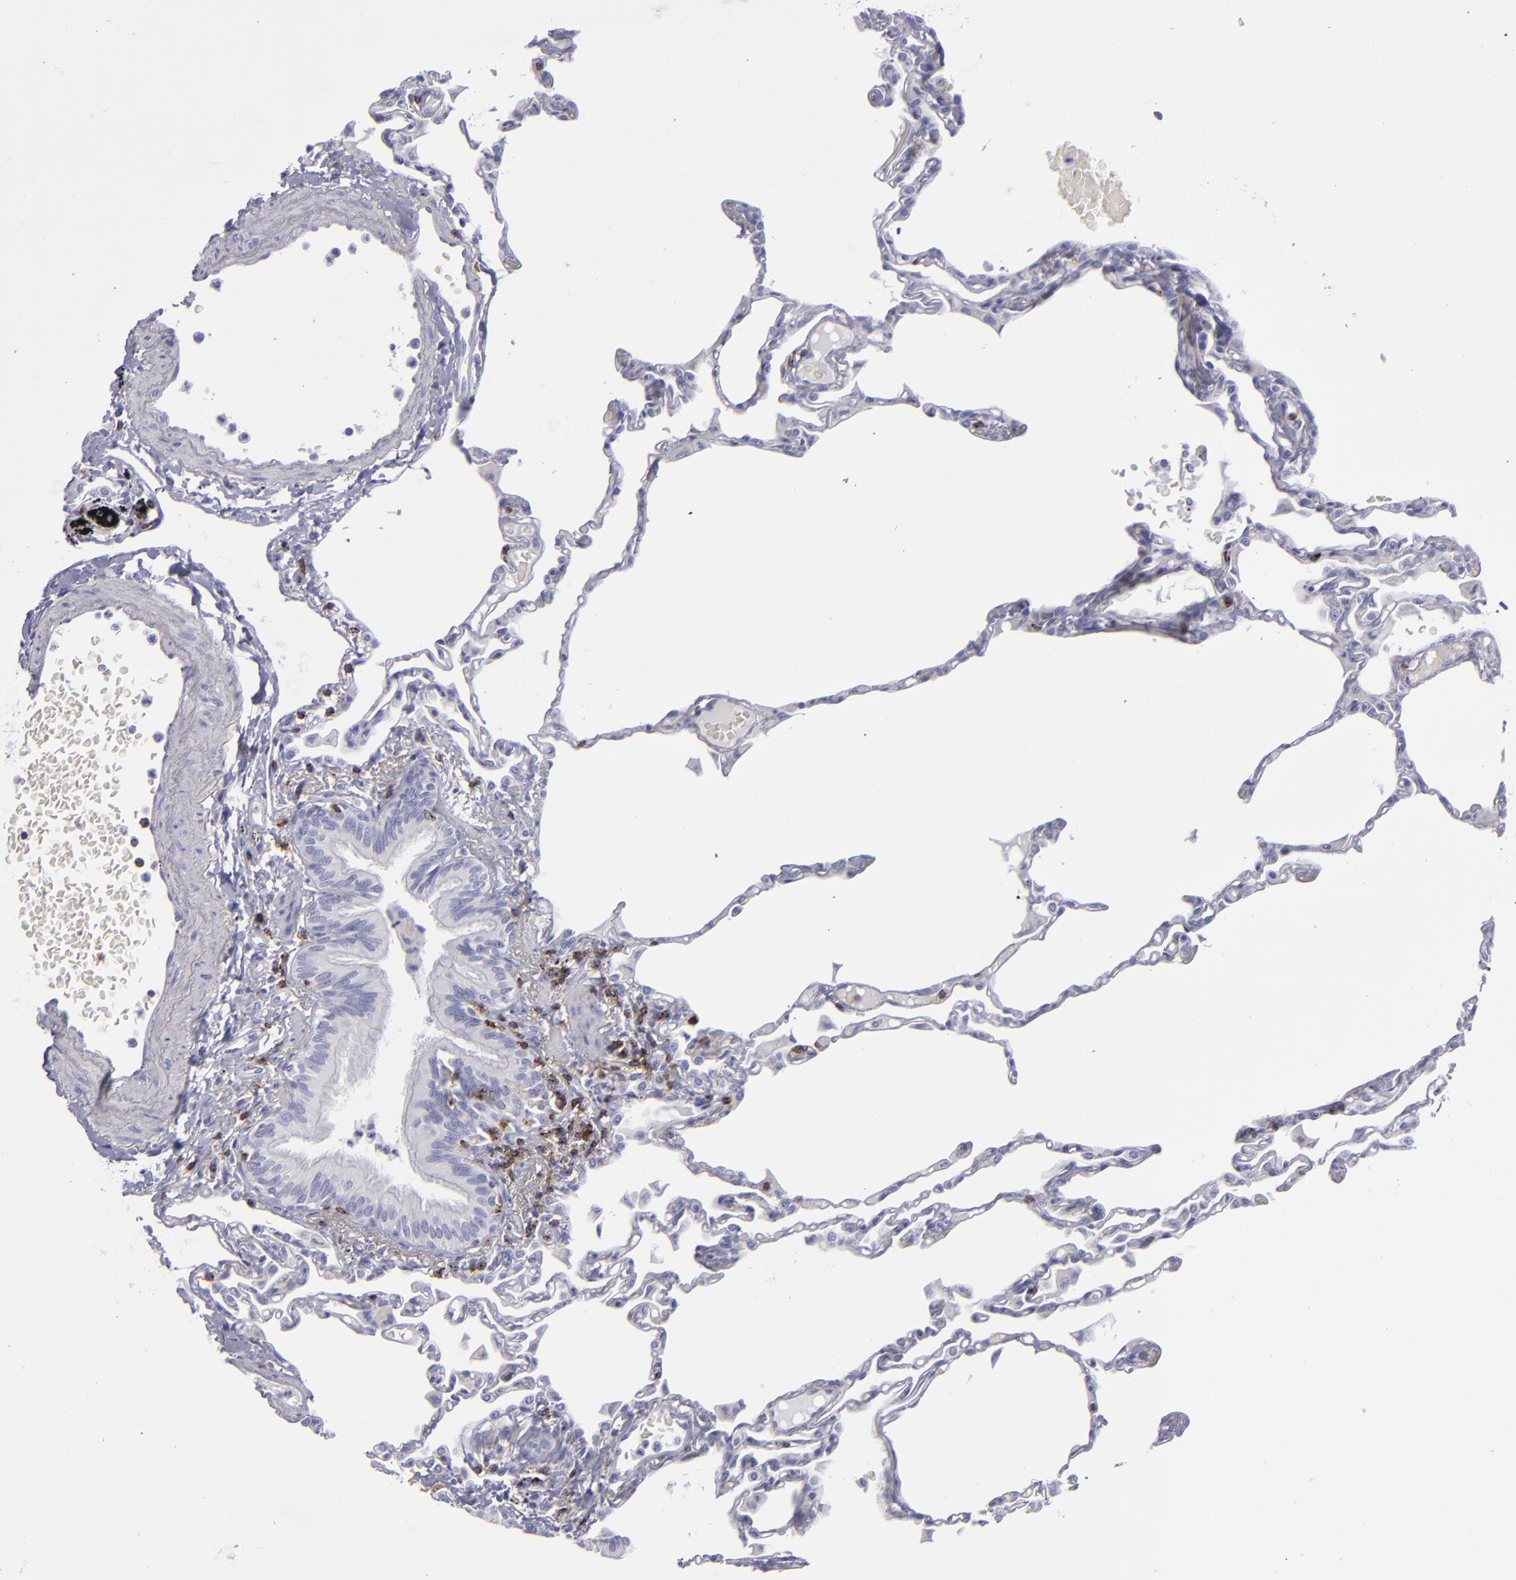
{"staining": {"intensity": "negative", "quantity": "none", "location": "none"}, "tissue": "lung", "cell_type": "Alveolar cells", "image_type": "normal", "snomed": [{"axis": "morphology", "description": "Normal tissue, NOS"}, {"axis": "topography", "description": "Lung"}], "caption": "The histopathology image demonstrates no significant staining in alveolar cells of lung. Nuclei are stained in blue.", "gene": "CD2", "patient": {"sex": "female", "age": 49}}